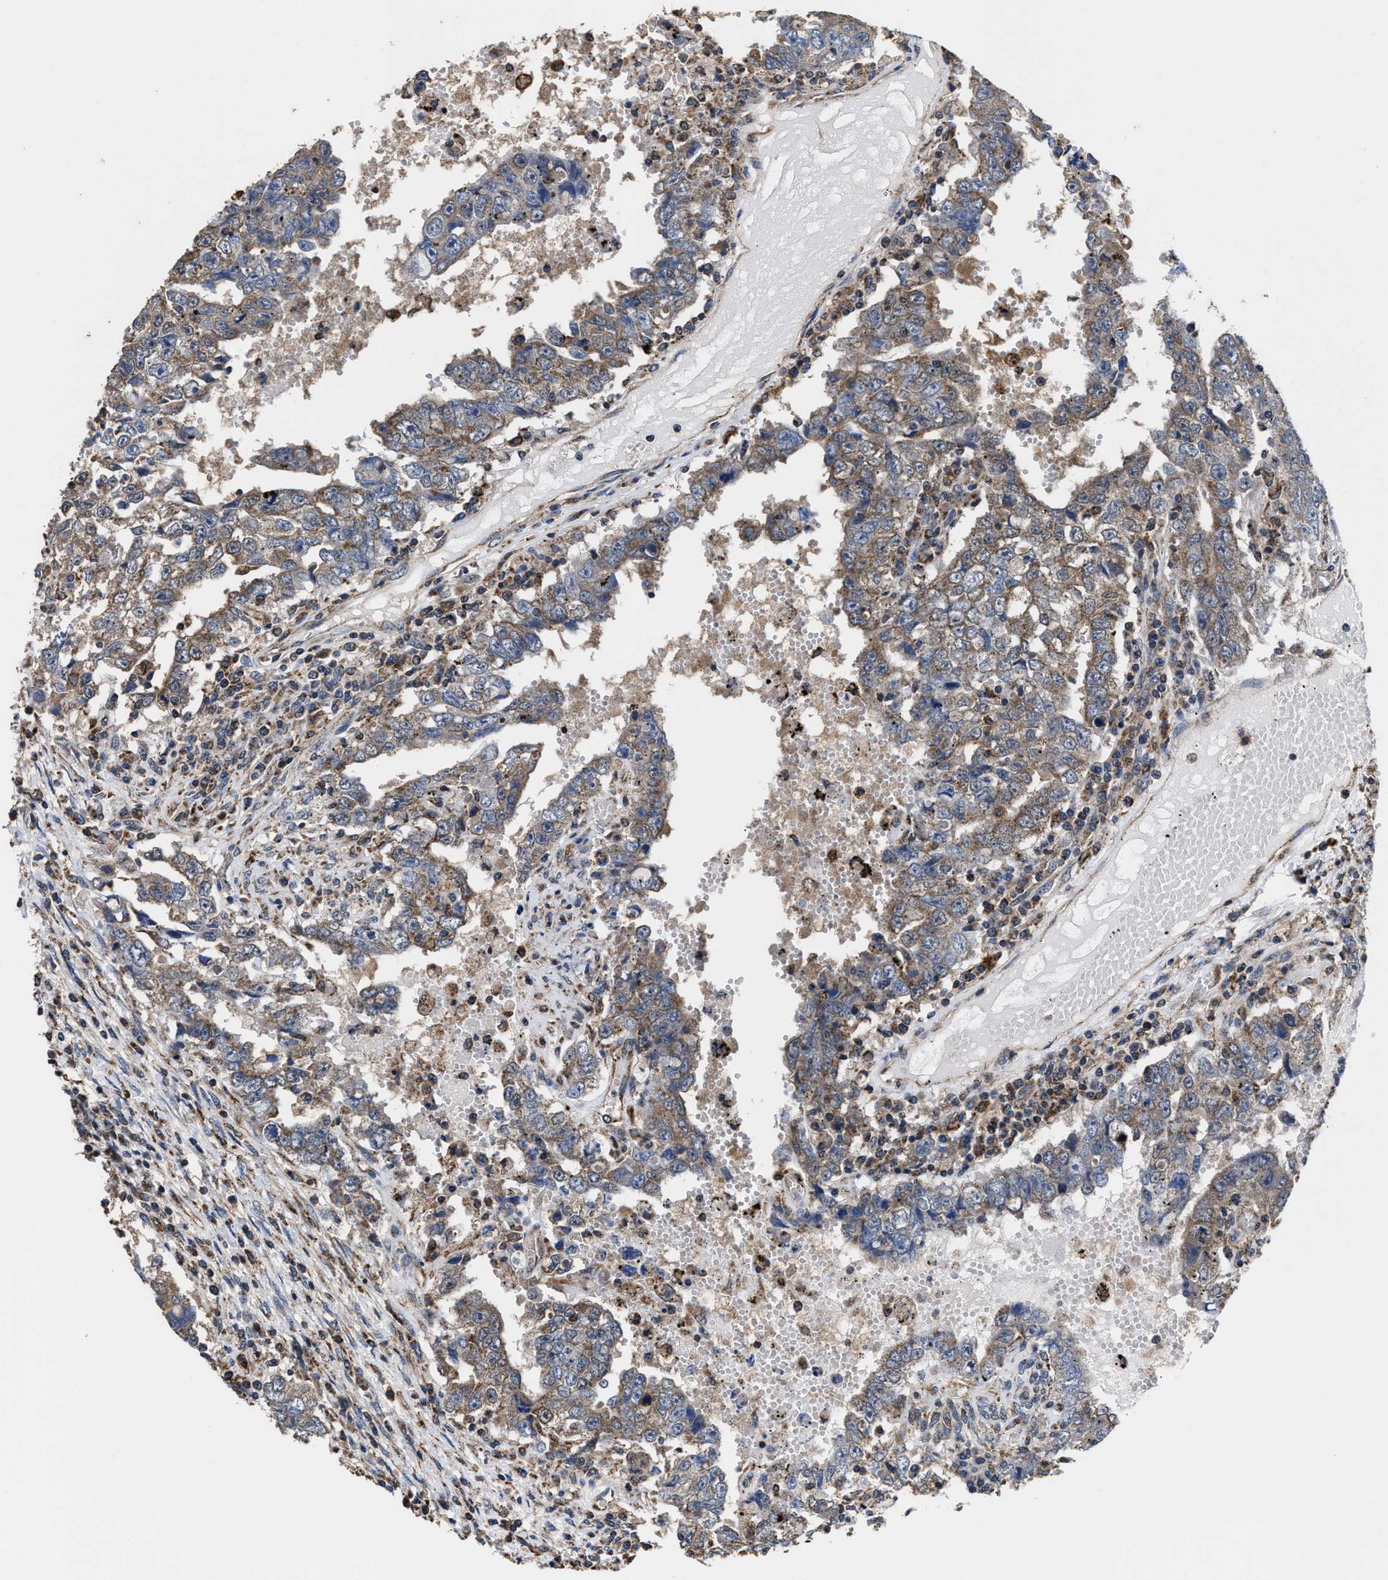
{"staining": {"intensity": "weak", "quantity": ">75%", "location": "cytoplasmic/membranous"}, "tissue": "testis cancer", "cell_type": "Tumor cells", "image_type": "cancer", "snomed": [{"axis": "morphology", "description": "Carcinoma, Embryonal, NOS"}, {"axis": "topography", "description": "Testis"}], "caption": "Immunohistochemistry photomicrograph of testis cancer (embryonal carcinoma) stained for a protein (brown), which demonstrates low levels of weak cytoplasmic/membranous positivity in about >75% of tumor cells.", "gene": "ACLY", "patient": {"sex": "male", "age": 26}}